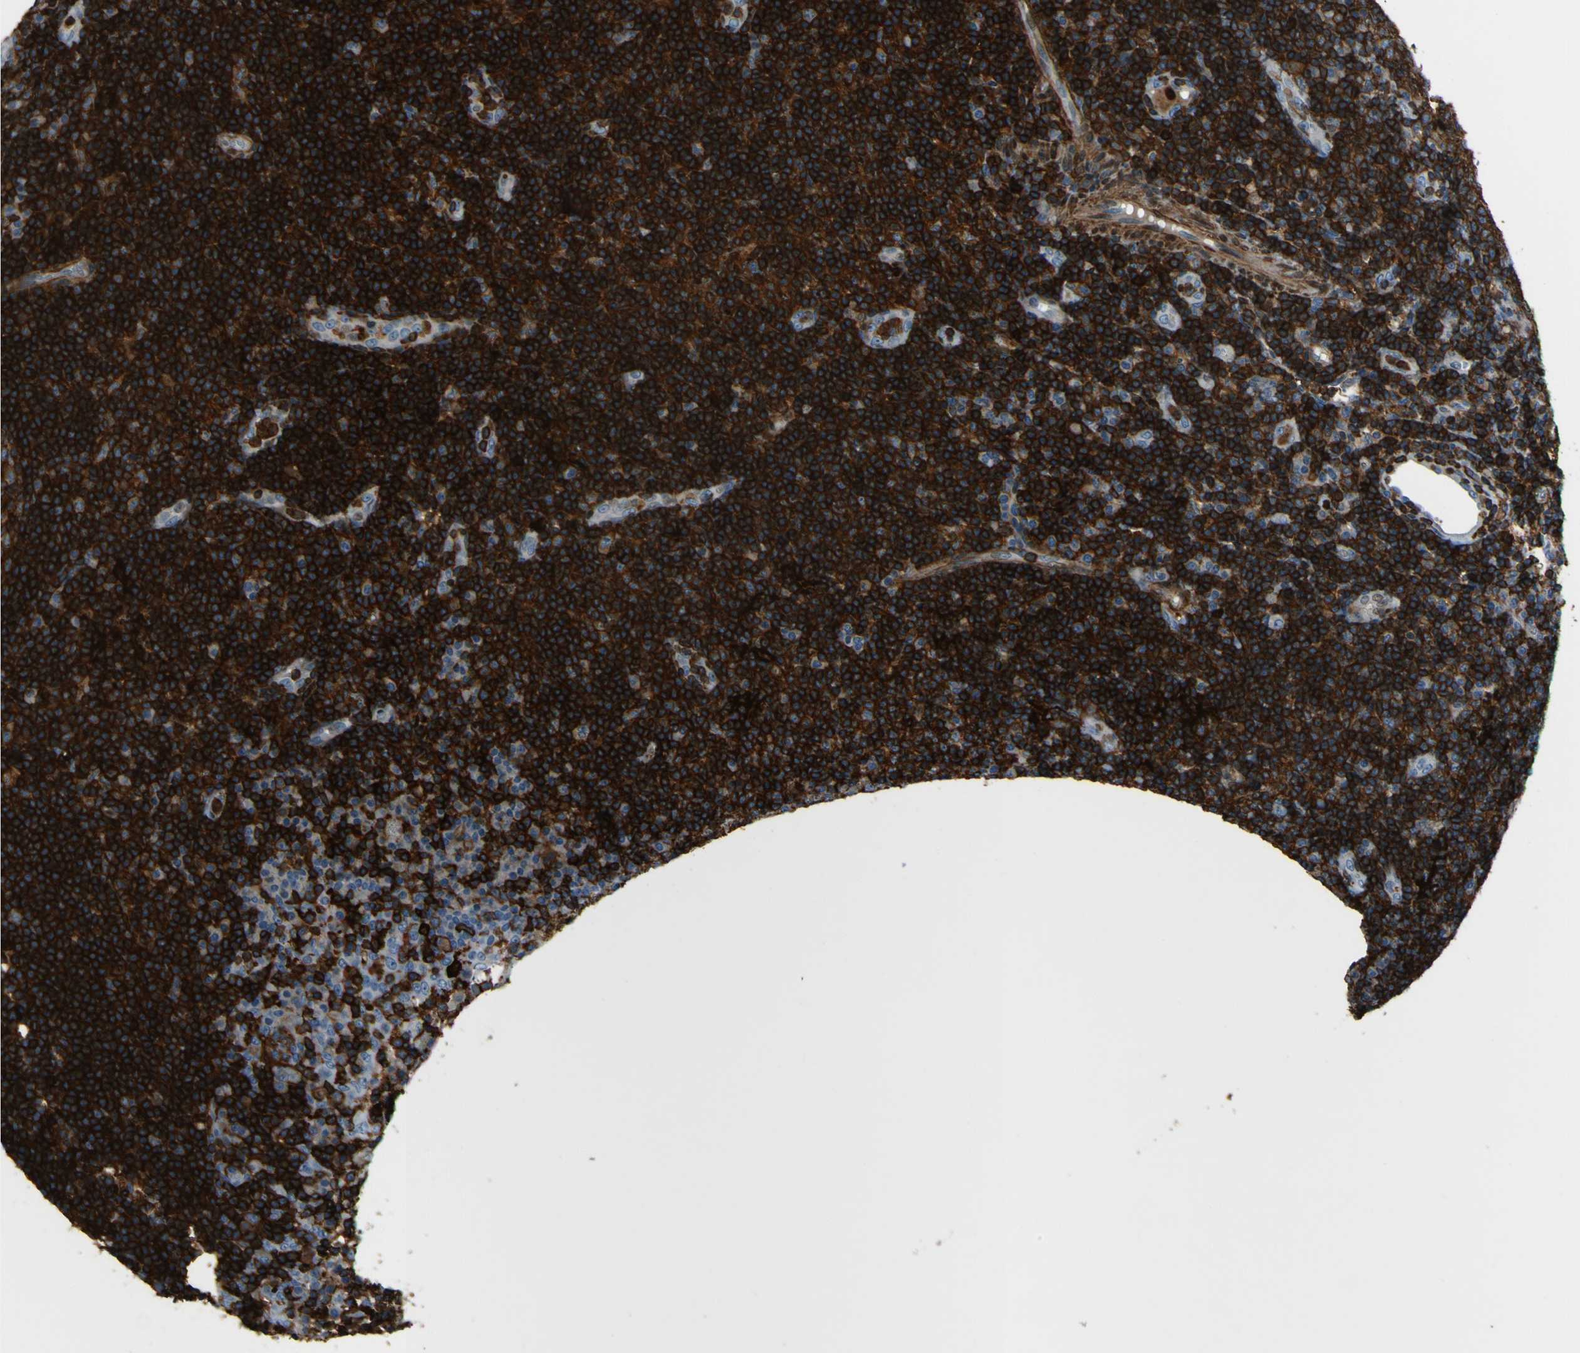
{"staining": {"intensity": "strong", "quantity": ">75%", "location": "cytoplasmic/membranous"}, "tissue": "tonsil", "cell_type": "Germinal center cells", "image_type": "normal", "snomed": [{"axis": "morphology", "description": "Normal tissue, NOS"}, {"axis": "topography", "description": "Tonsil"}], "caption": "Immunohistochemical staining of benign human tonsil displays strong cytoplasmic/membranous protein staining in about >75% of germinal center cells. (IHC, brightfield microscopy, high magnification).", "gene": "PCDHB5", "patient": {"sex": "female", "age": 40}}